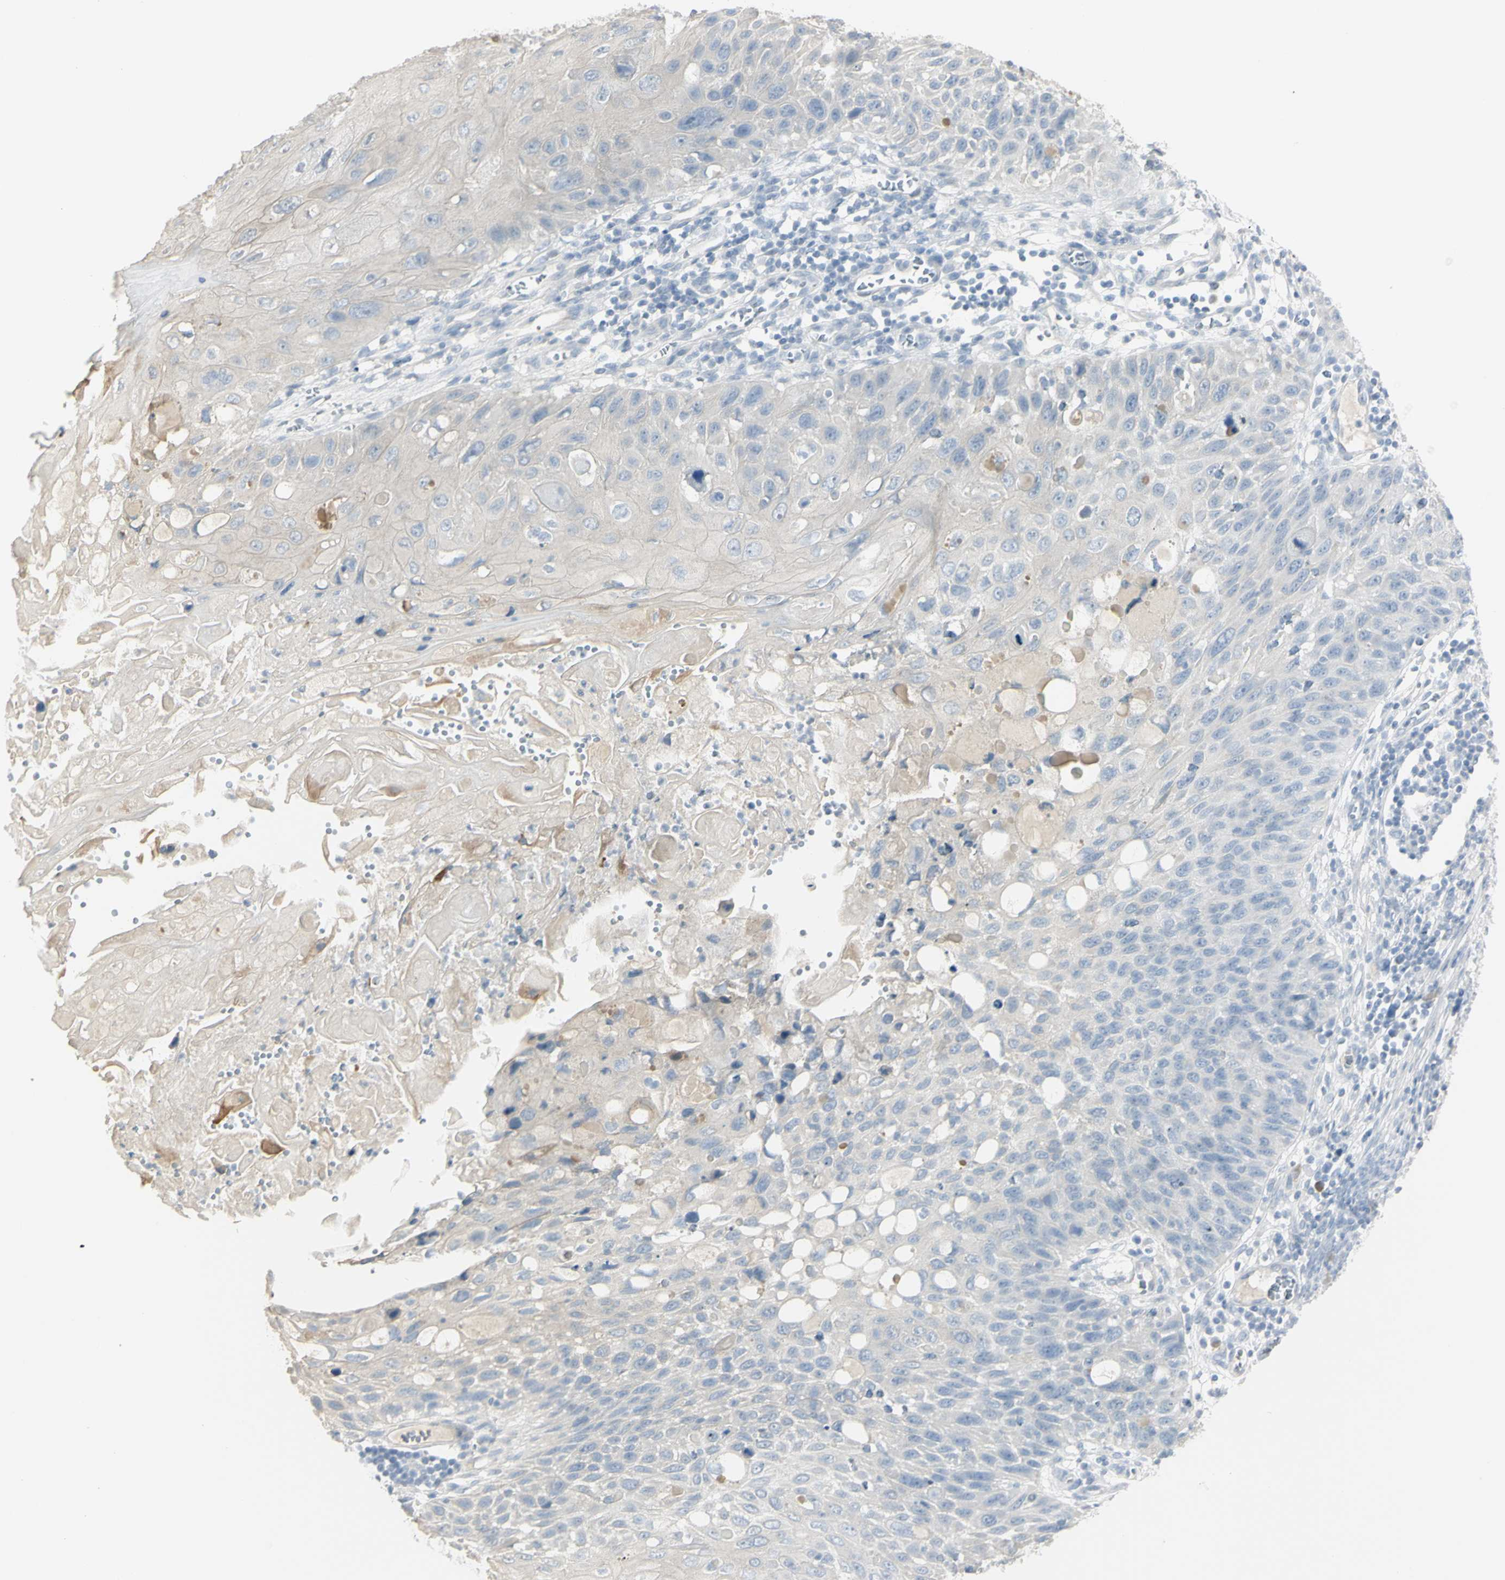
{"staining": {"intensity": "negative", "quantity": "none", "location": "none"}, "tissue": "cervical cancer", "cell_type": "Tumor cells", "image_type": "cancer", "snomed": [{"axis": "morphology", "description": "Squamous cell carcinoma, NOS"}, {"axis": "topography", "description": "Cervix"}], "caption": "IHC of cervical cancer shows no staining in tumor cells.", "gene": "PIP", "patient": {"sex": "female", "age": 70}}